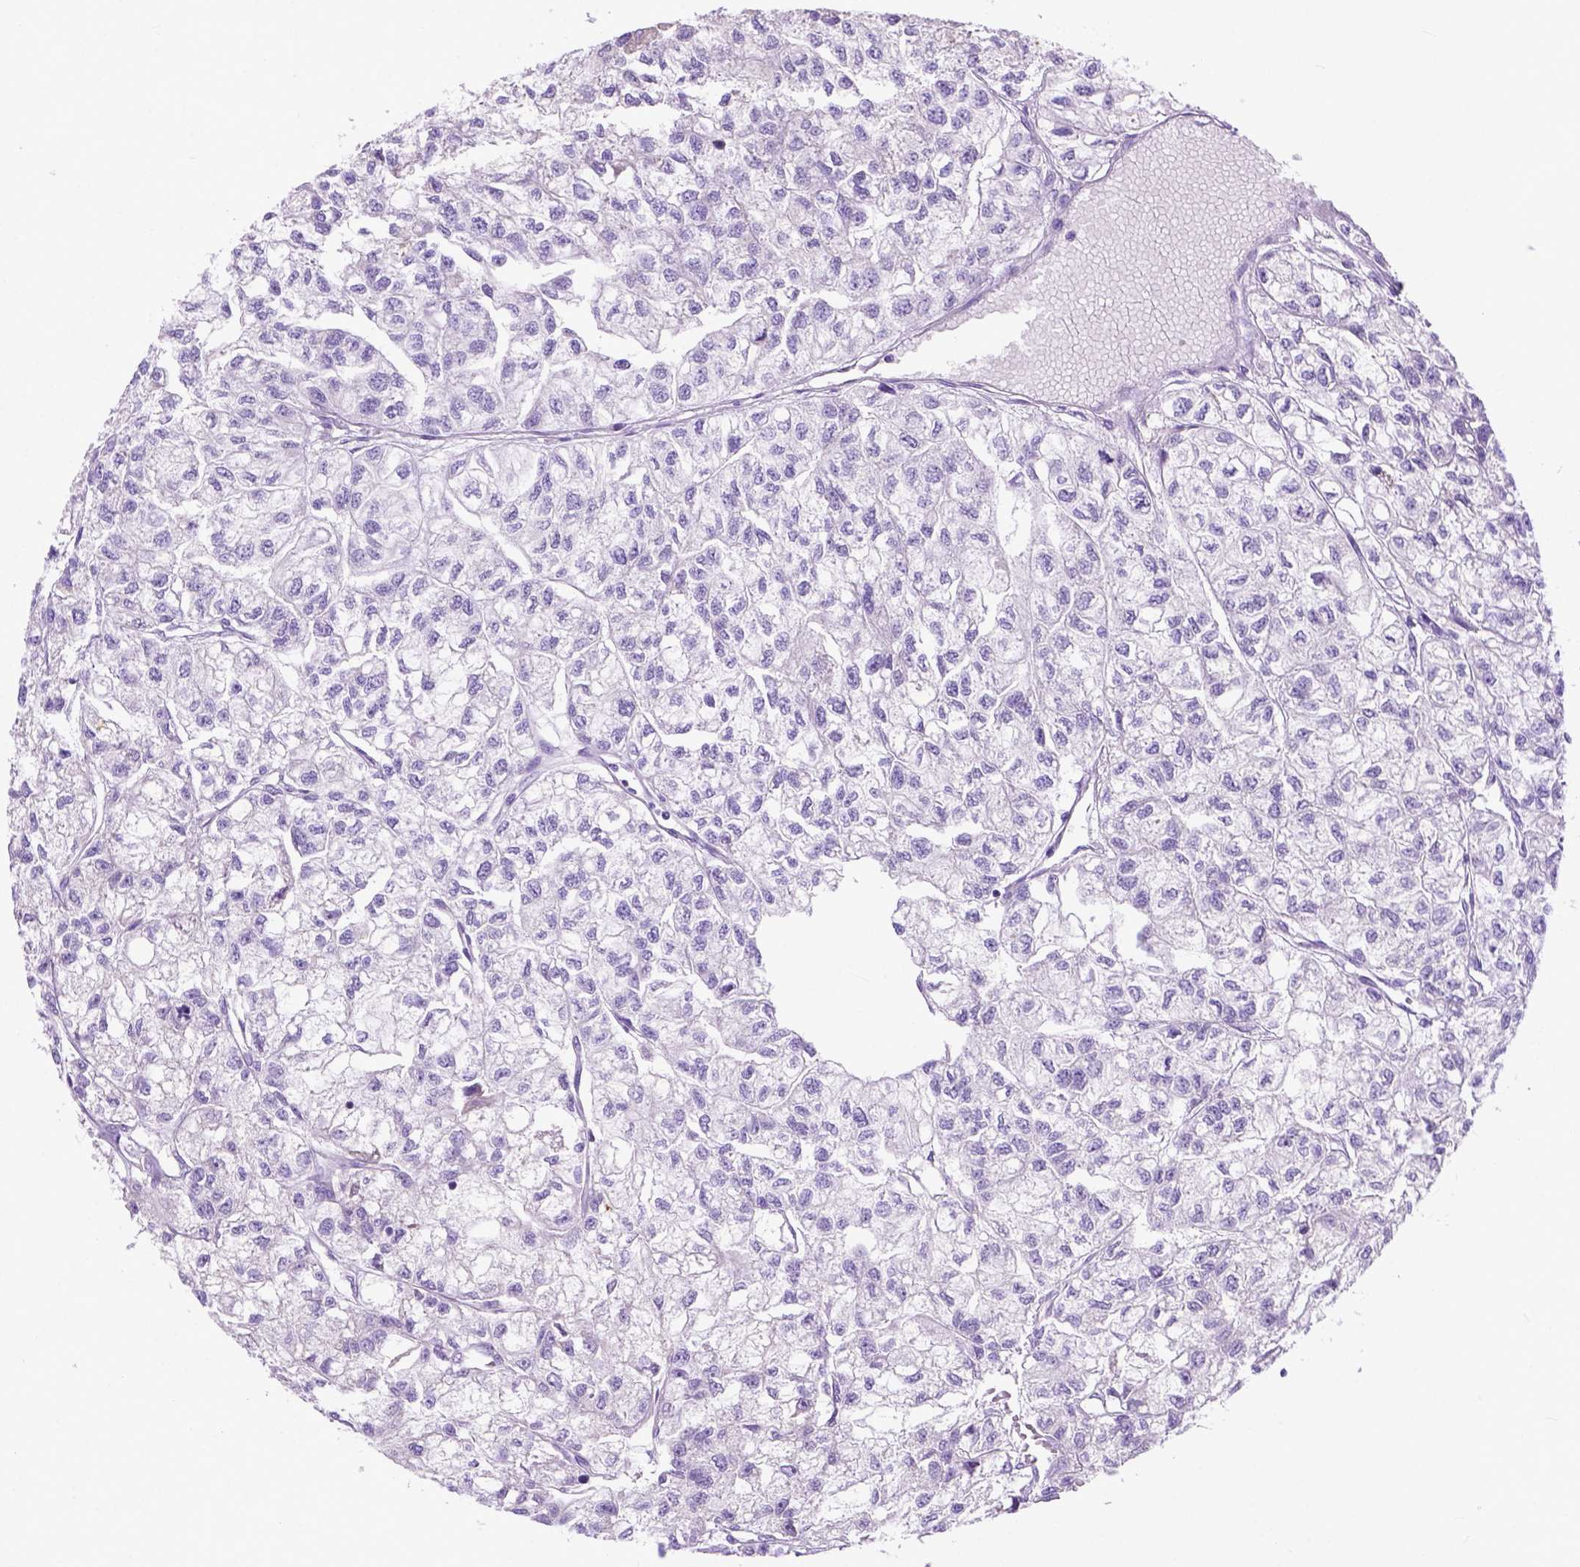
{"staining": {"intensity": "negative", "quantity": "none", "location": "none"}, "tissue": "renal cancer", "cell_type": "Tumor cells", "image_type": "cancer", "snomed": [{"axis": "morphology", "description": "Adenocarcinoma, NOS"}, {"axis": "topography", "description": "Kidney"}], "caption": "A micrograph of human renal adenocarcinoma is negative for staining in tumor cells.", "gene": "ODAD3", "patient": {"sex": "male", "age": 56}}